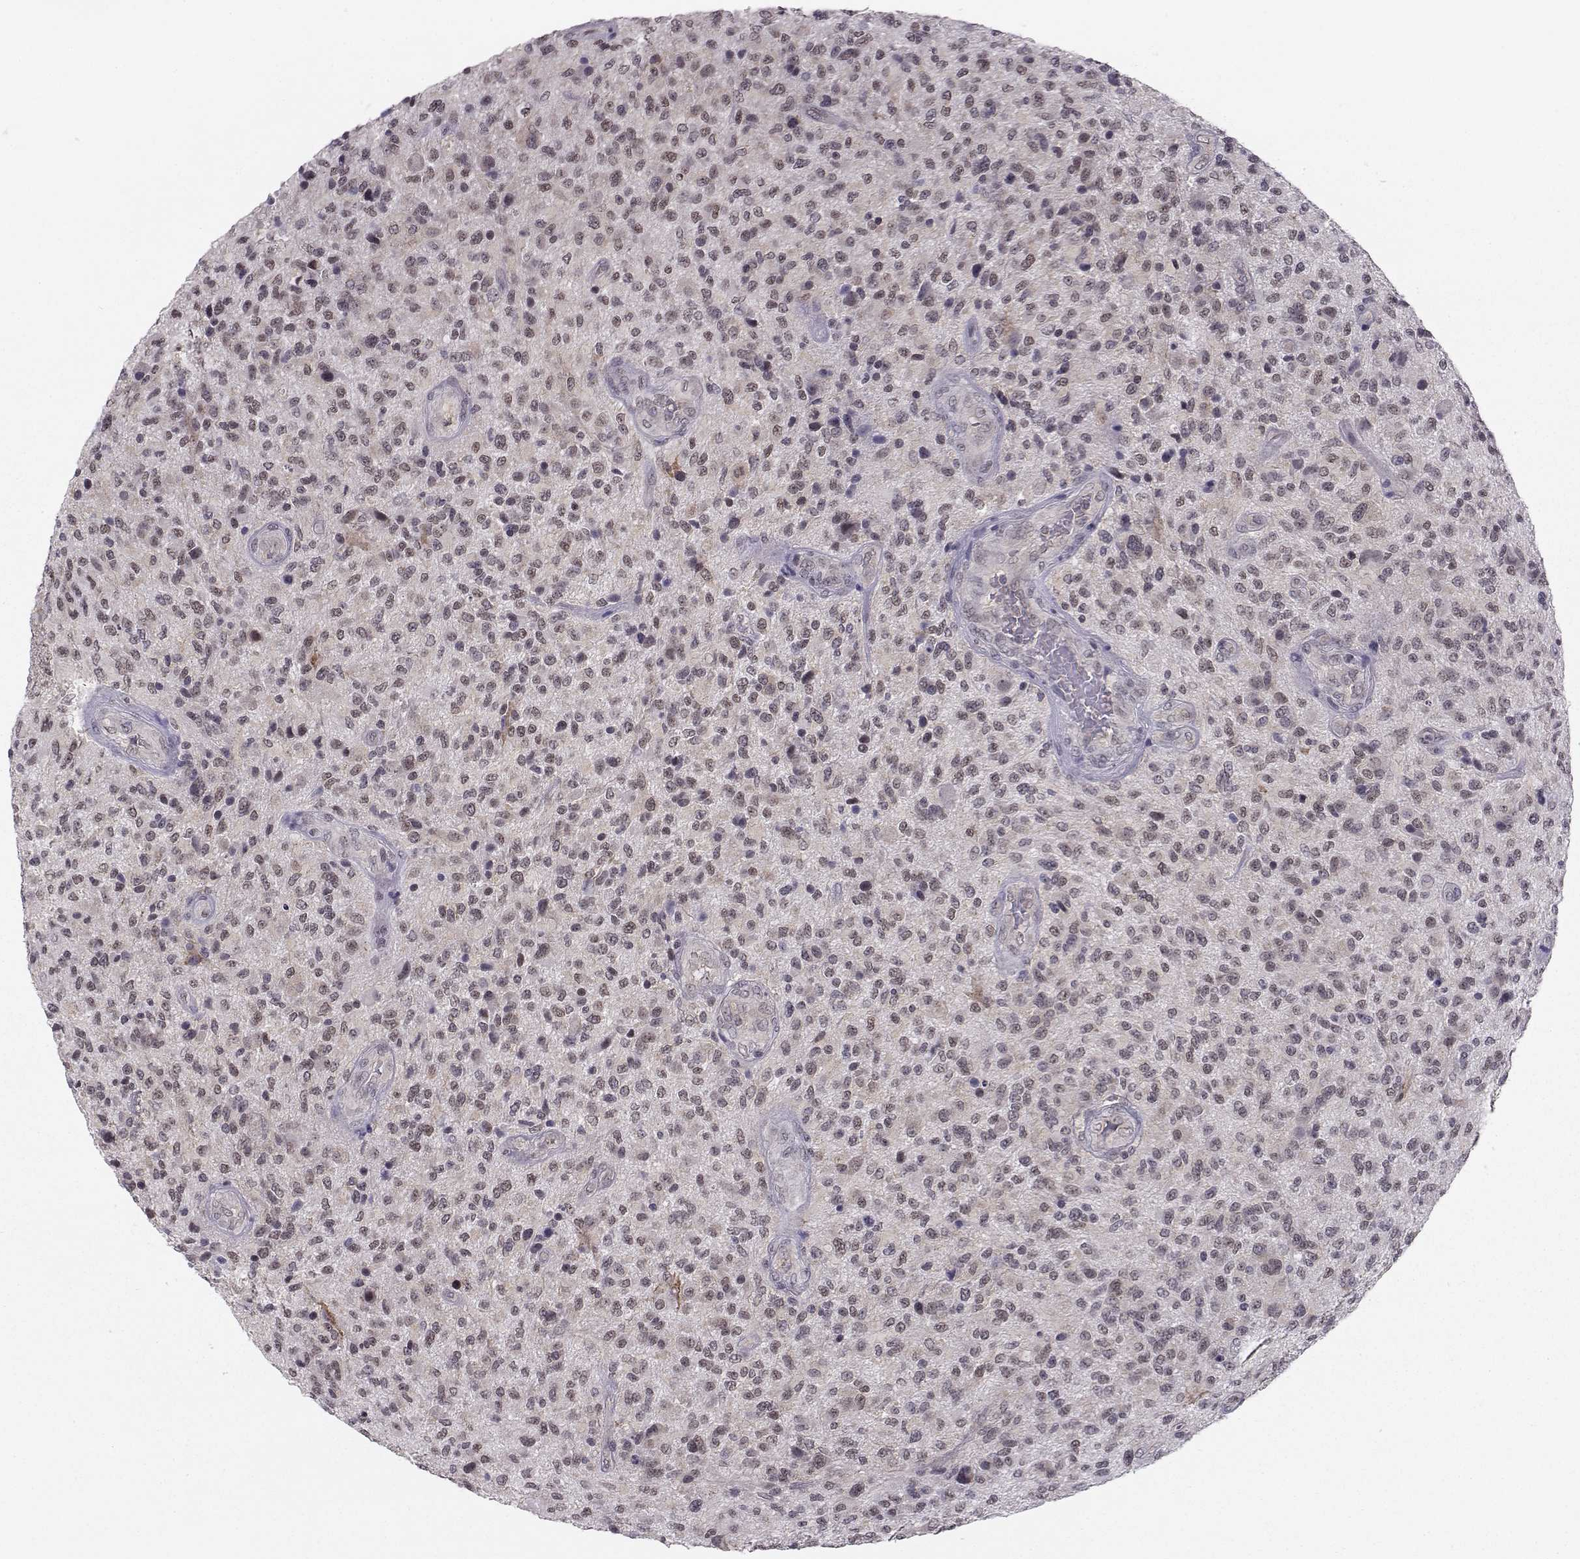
{"staining": {"intensity": "negative", "quantity": "none", "location": "none"}, "tissue": "glioma", "cell_type": "Tumor cells", "image_type": "cancer", "snomed": [{"axis": "morphology", "description": "Glioma, malignant, High grade"}, {"axis": "topography", "description": "Brain"}], "caption": "Tumor cells are negative for brown protein staining in glioma.", "gene": "KIF13B", "patient": {"sex": "male", "age": 47}}